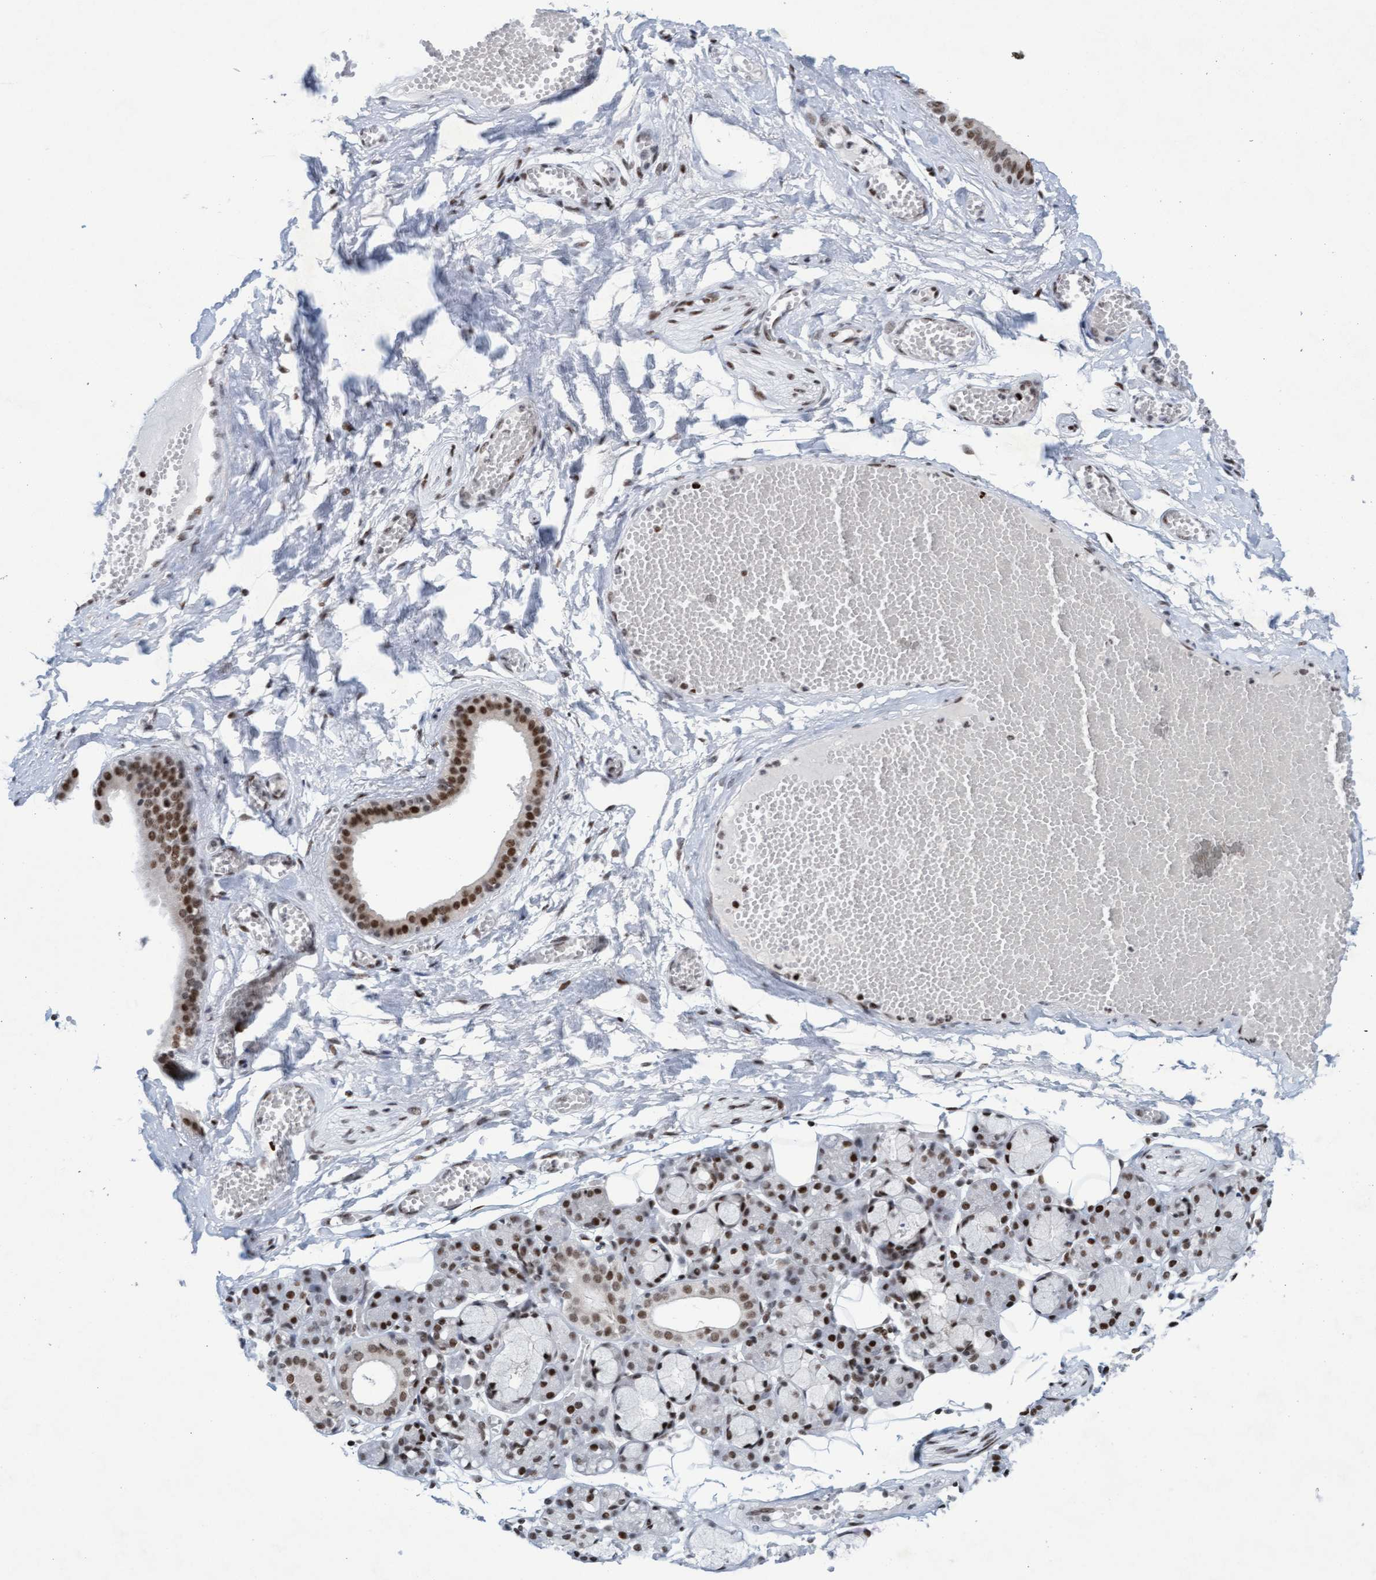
{"staining": {"intensity": "strong", "quantity": ">75%", "location": "nuclear"}, "tissue": "salivary gland", "cell_type": "Glandular cells", "image_type": "normal", "snomed": [{"axis": "morphology", "description": "Normal tissue, NOS"}, {"axis": "topography", "description": "Salivary gland"}], "caption": "Human salivary gland stained for a protein (brown) exhibits strong nuclear positive positivity in approximately >75% of glandular cells.", "gene": "GLRX2", "patient": {"sex": "male", "age": 63}}